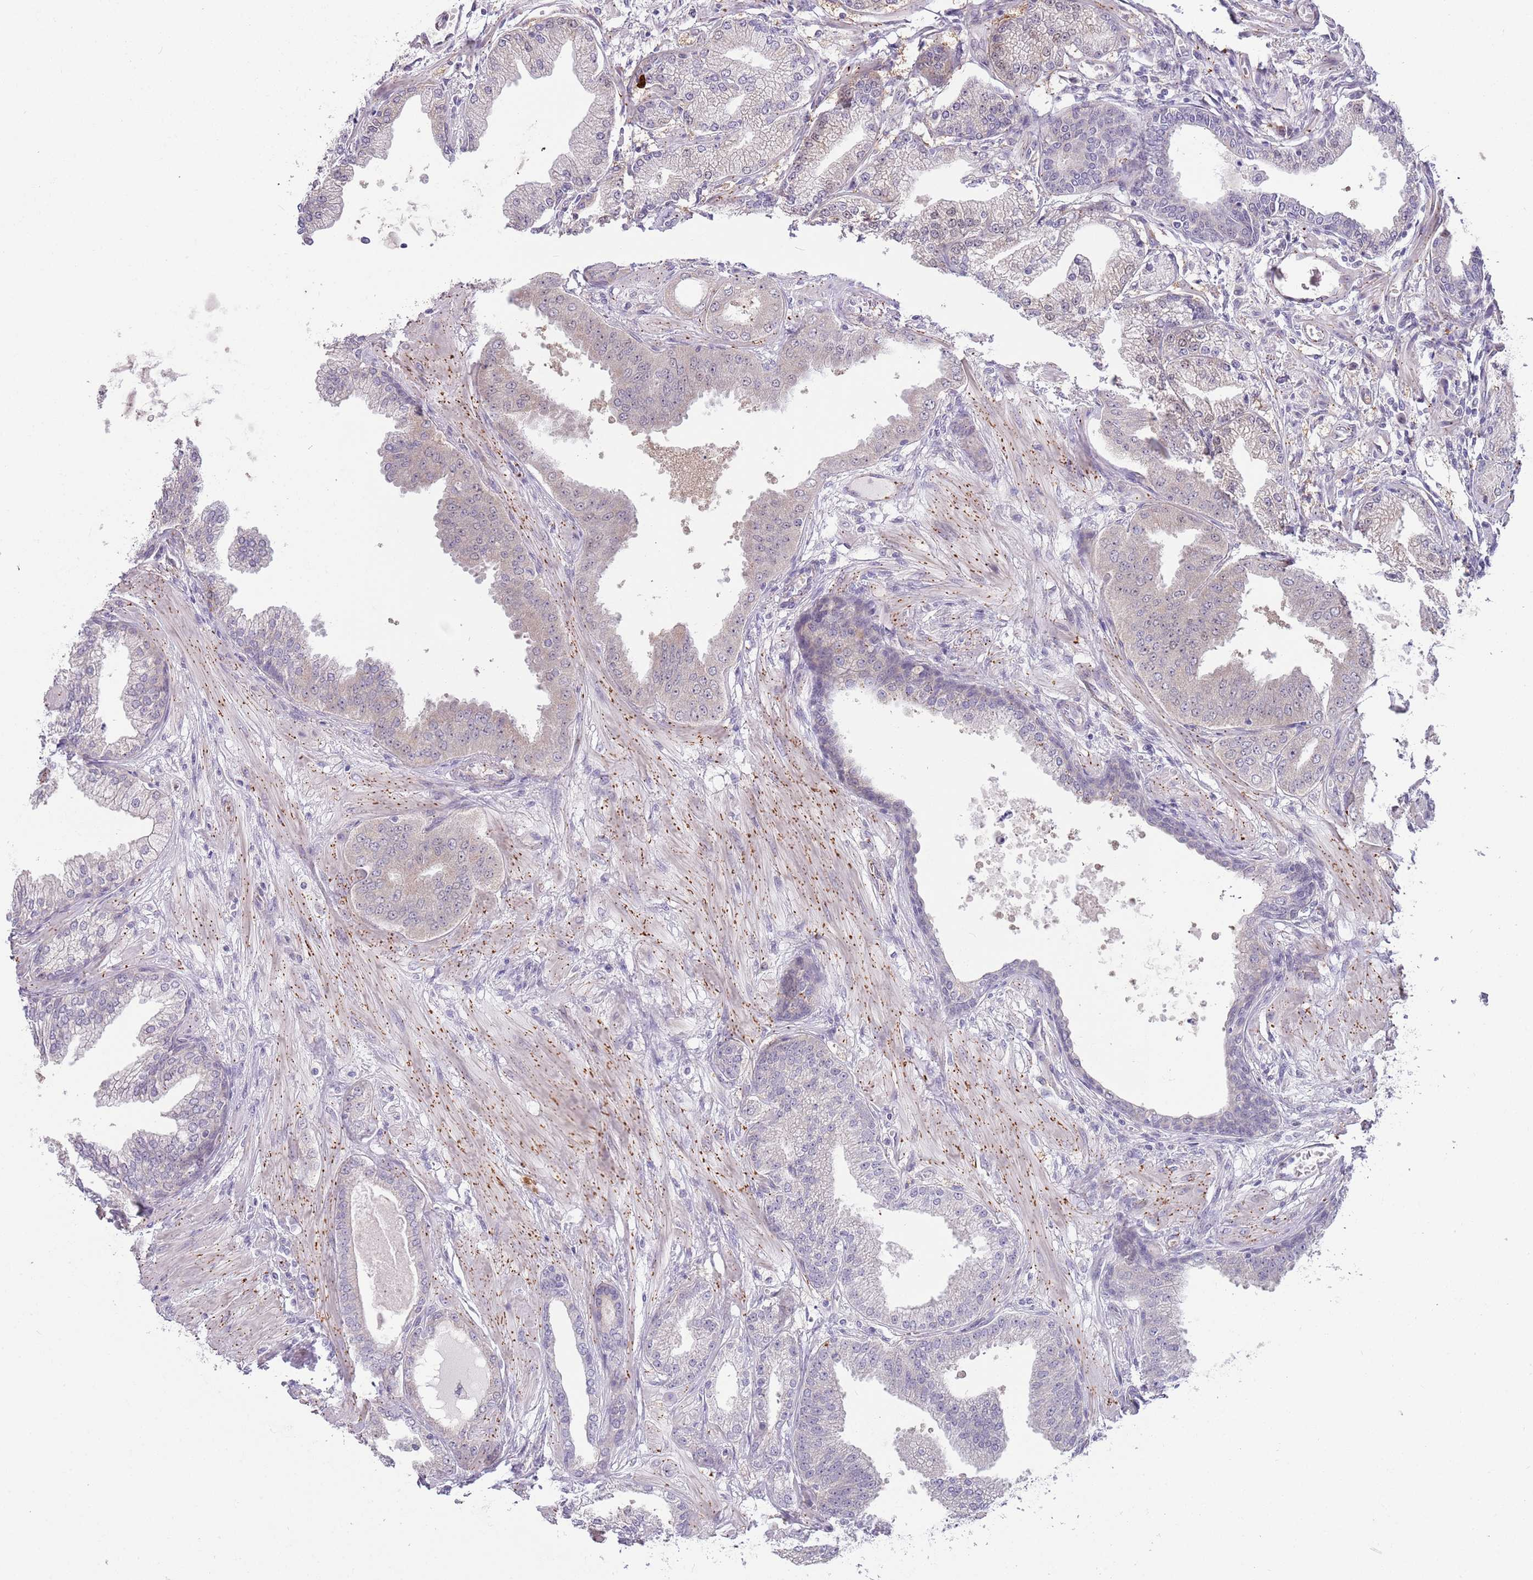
{"staining": {"intensity": "negative", "quantity": "none", "location": "none"}, "tissue": "prostate cancer", "cell_type": "Tumor cells", "image_type": "cancer", "snomed": [{"axis": "morphology", "description": "Adenocarcinoma, Low grade"}, {"axis": "topography", "description": "Prostate"}], "caption": "A micrograph of human prostate cancer is negative for staining in tumor cells. (DAB (3,3'-diaminobenzidine) immunohistochemistry, high magnification).", "gene": "LDHD", "patient": {"sex": "male", "age": 55}}